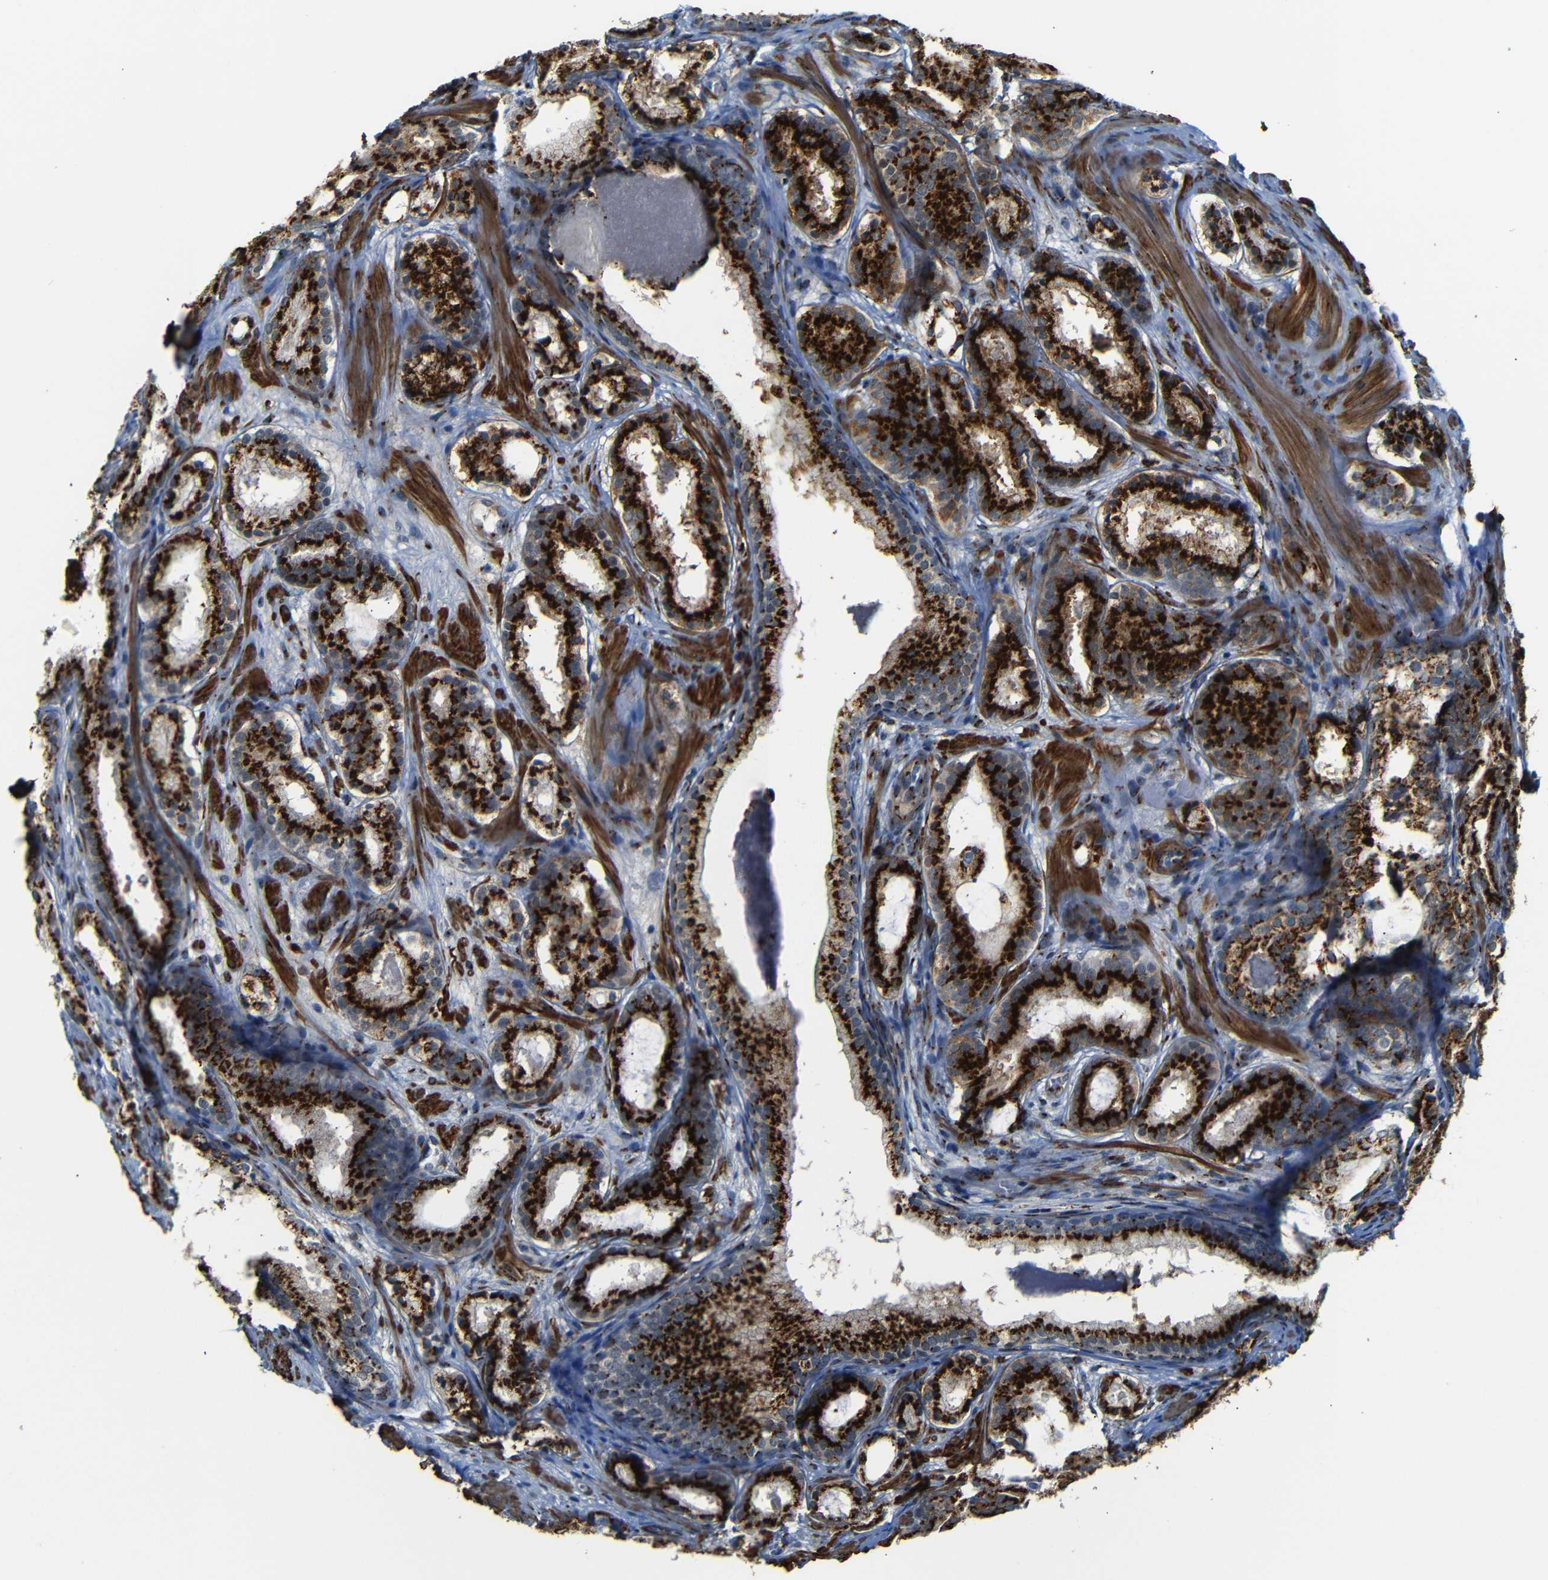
{"staining": {"intensity": "strong", "quantity": ">75%", "location": "cytoplasmic/membranous"}, "tissue": "prostate cancer", "cell_type": "Tumor cells", "image_type": "cancer", "snomed": [{"axis": "morphology", "description": "Adenocarcinoma, Low grade"}, {"axis": "topography", "description": "Prostate"}], "caption": "An immunohistochemistry (IHC) photomicrograph of tumor tissue is shown. Protein staining in brown shows strong cytoplasmic/membranous positivity in prostate cancer (low-grade adenocarcinoma) within tumor cells.", "gene": "TGOLN2", "patient": {"sex": "male", "age": 69}}